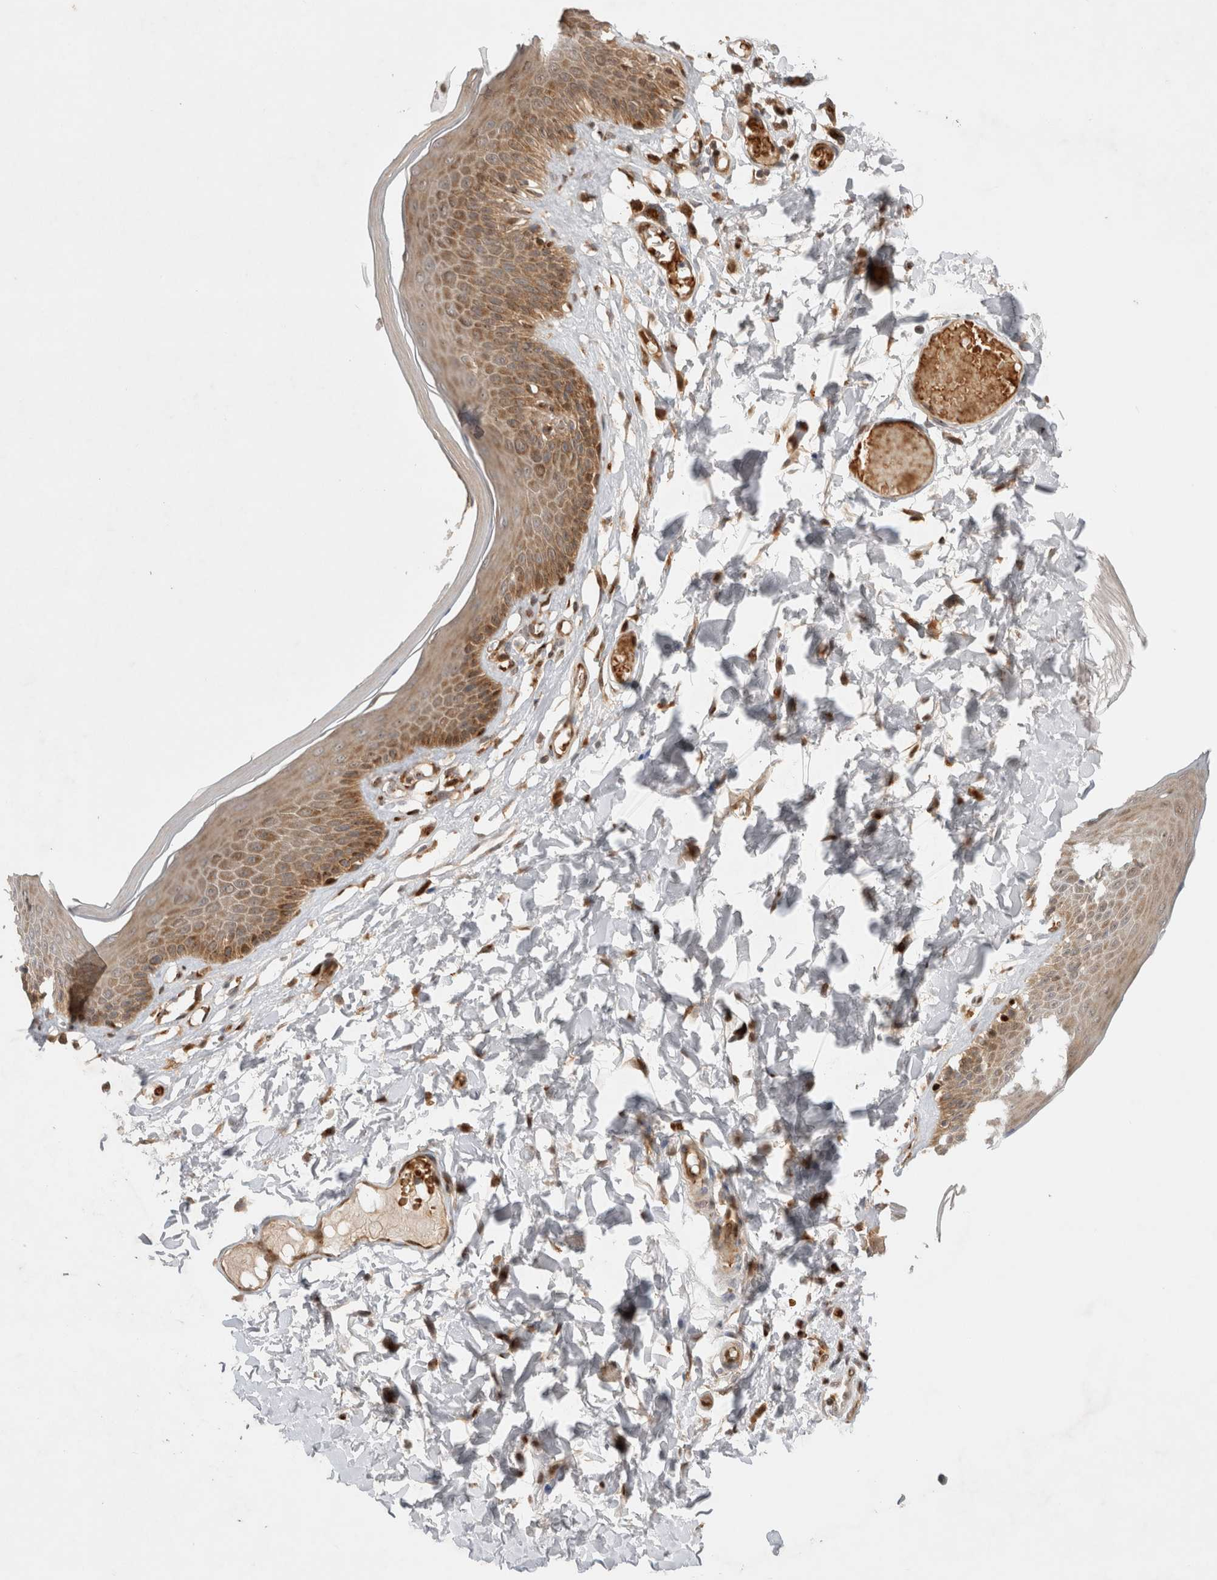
{"staining": {"intensity": "moderate", "quantity": "25%-75%", "location": "cytoplasmic/membranous"}, "tissue": "skin", "cell_type": "Epidermal cells", "image_type": "normal", "snomed": [{"axis": "morphology", "description": "Normal tissue, NOS"}, {"axis": "topography", "description": "Vulva"}], "caption": "Moderate cytoplasmic/membranous staining for a protein is present in about 25%-75% of epidermal cells of normal skin using immunohistochemistry (IHC).", "gene": "OTUD6B", "patient": {"sex": "female", "age": 73}}